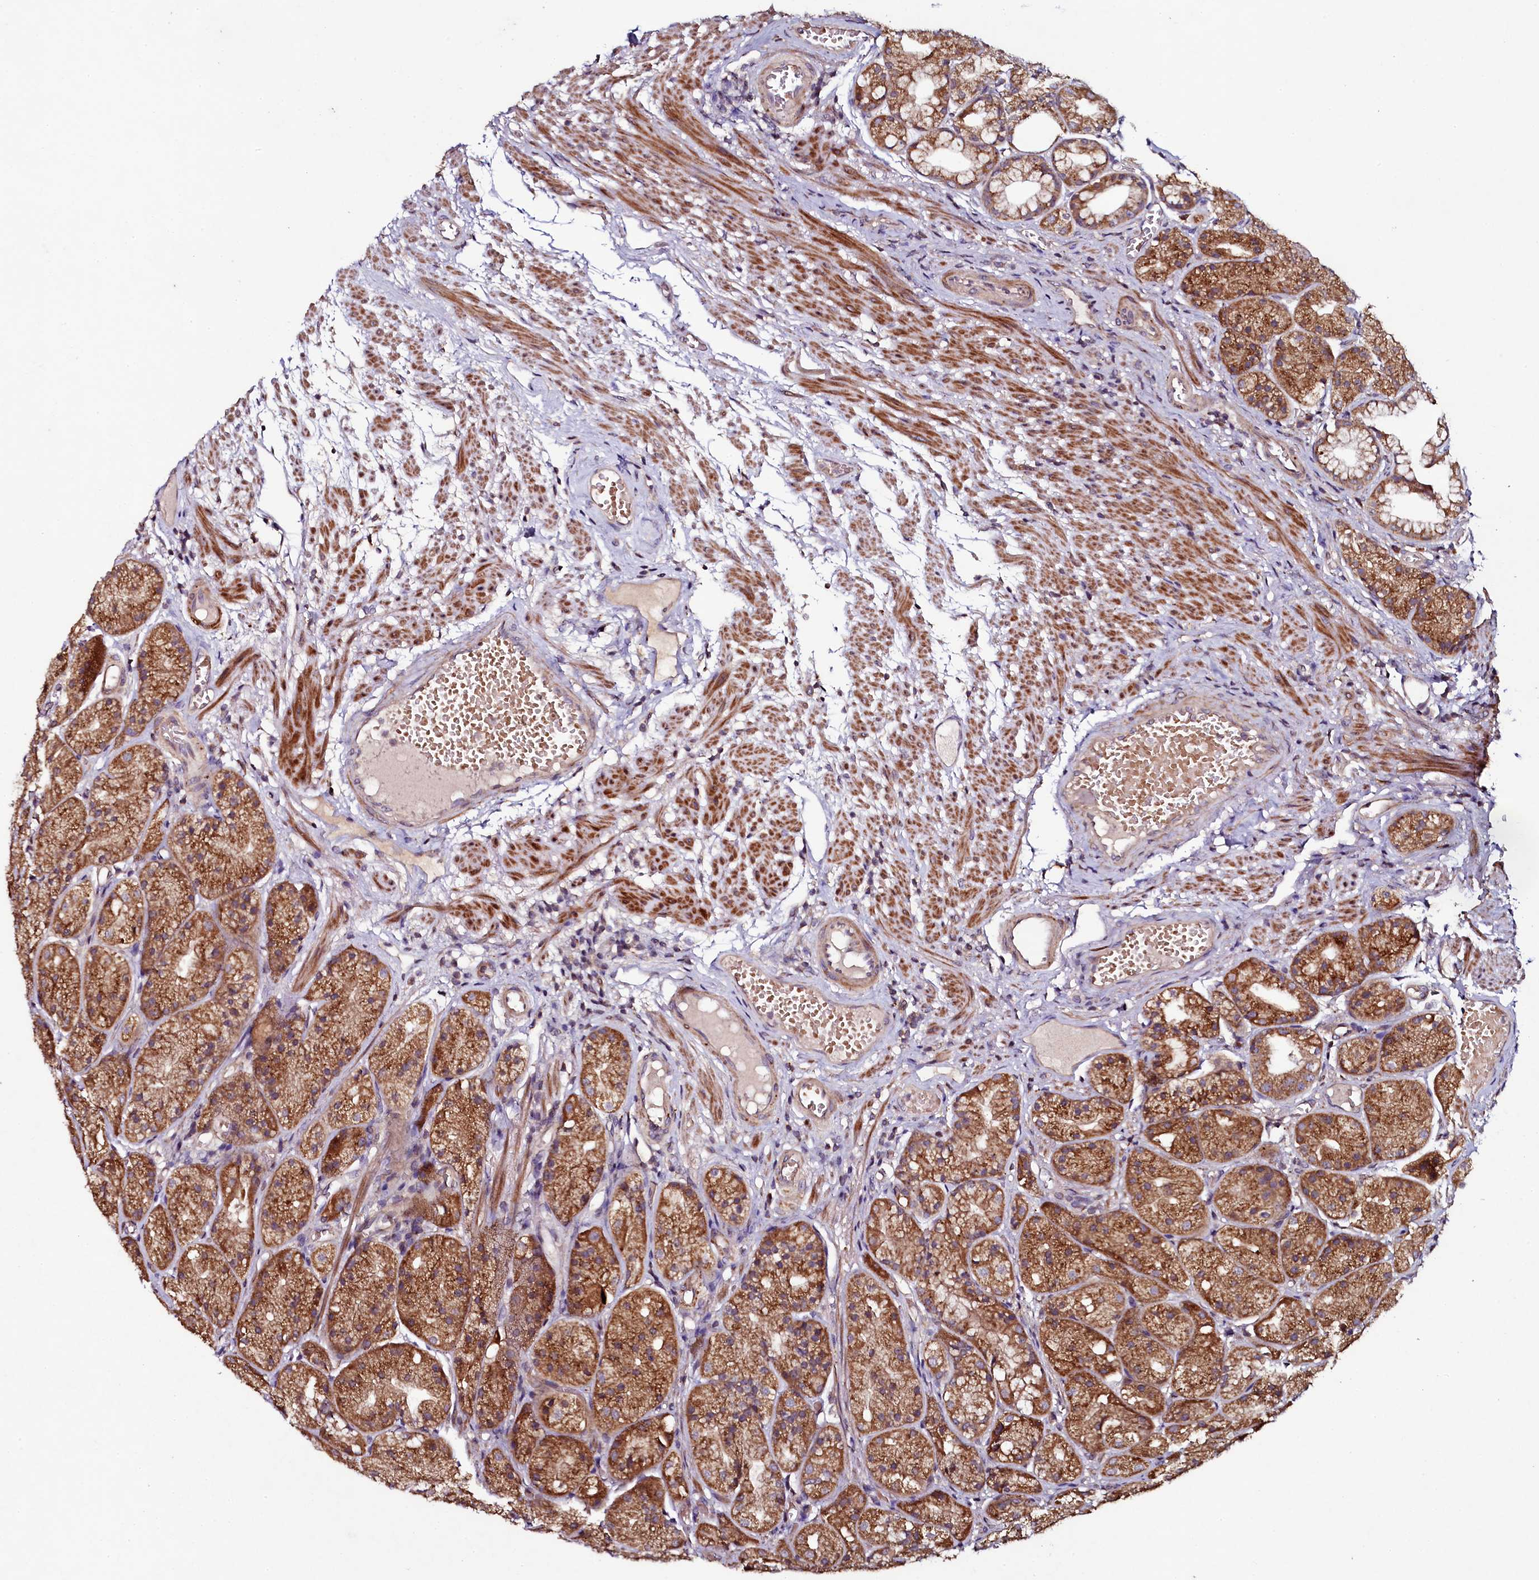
{"staining": {"intensity": "moderate", "quantity": ">75%", "location": "cytoplasmic/membranous"}, "tissue": "stomach", "cell_type": "Glandular cells", "image_type": "normal", "snomed": [{"axis": "morphology", "description": "Normal tissue, NOS"}, {"axis": "topography", "description": "Stomach, upper"}], "caption": "Stomach stained for a protein exhibits moderate cytoplasmic/membranous positivity in glandular cells.", "gene": "SEC24C", "patient": {"sex": "male", "age": 72}}